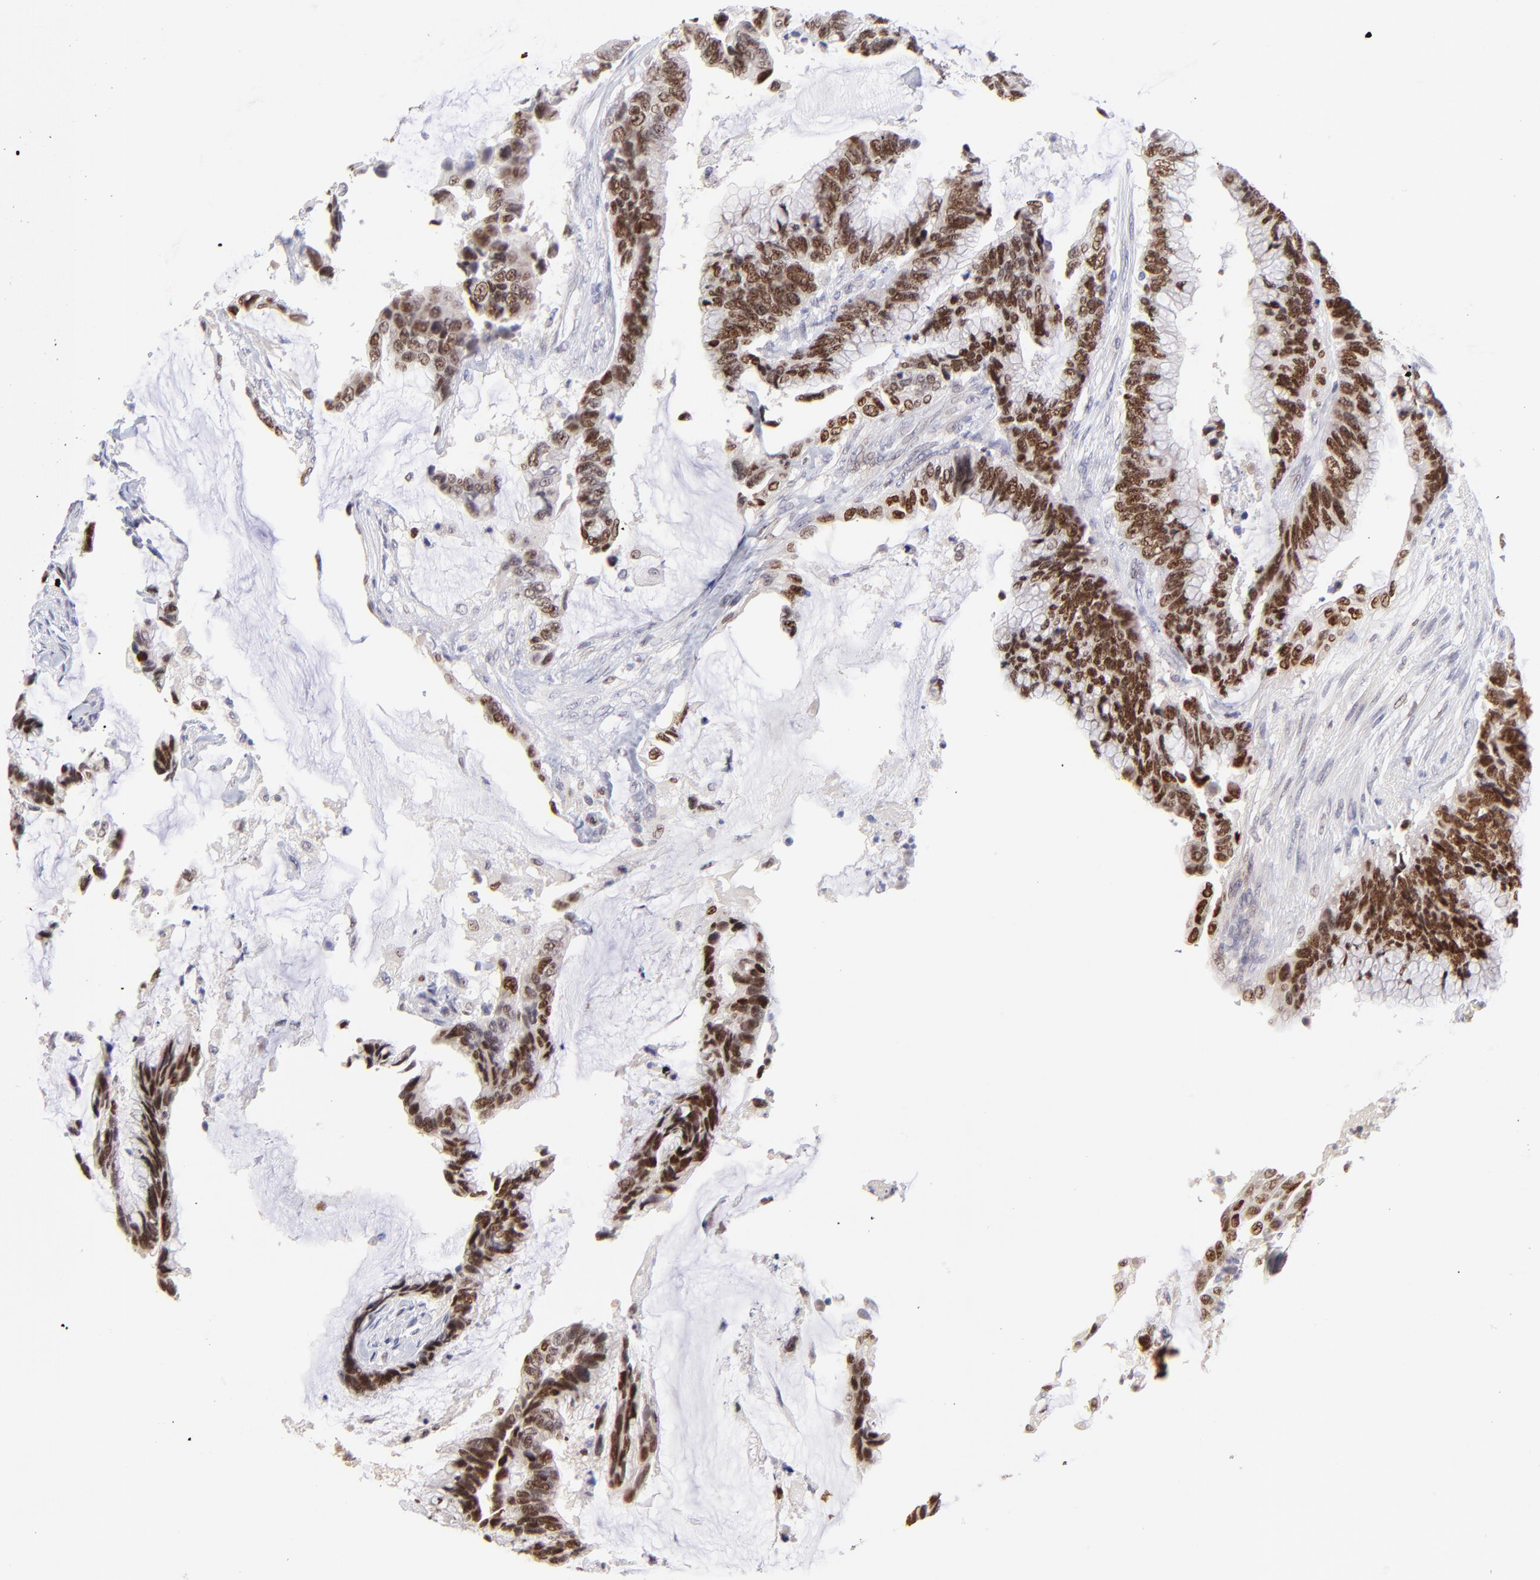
{"staining": {"intensity": "strong", "quantity": ">75%", "location": "nuclear"}, "tissue": "colorectal cancer", "cell_type": "Tumor cells", "image_type": "cancer", "snomed": [{"axis": "morphology", "description": "Adenocarcinoma, NOS"}, {"axis": "topography", "description": "Rectum"}], "caption": "An immunohistochemistry (IHC) photomicrograph of neoplastic tissue is shown. Protein staining in brown labels strong nuclear positivity in colorectal cancer (adenocarcinoma) within tumor cells. Ihc stains the protein in brown and the nuclei are stained blue.", "gene": "KLF4", "patient": {"sex": "female", "age": 59}}